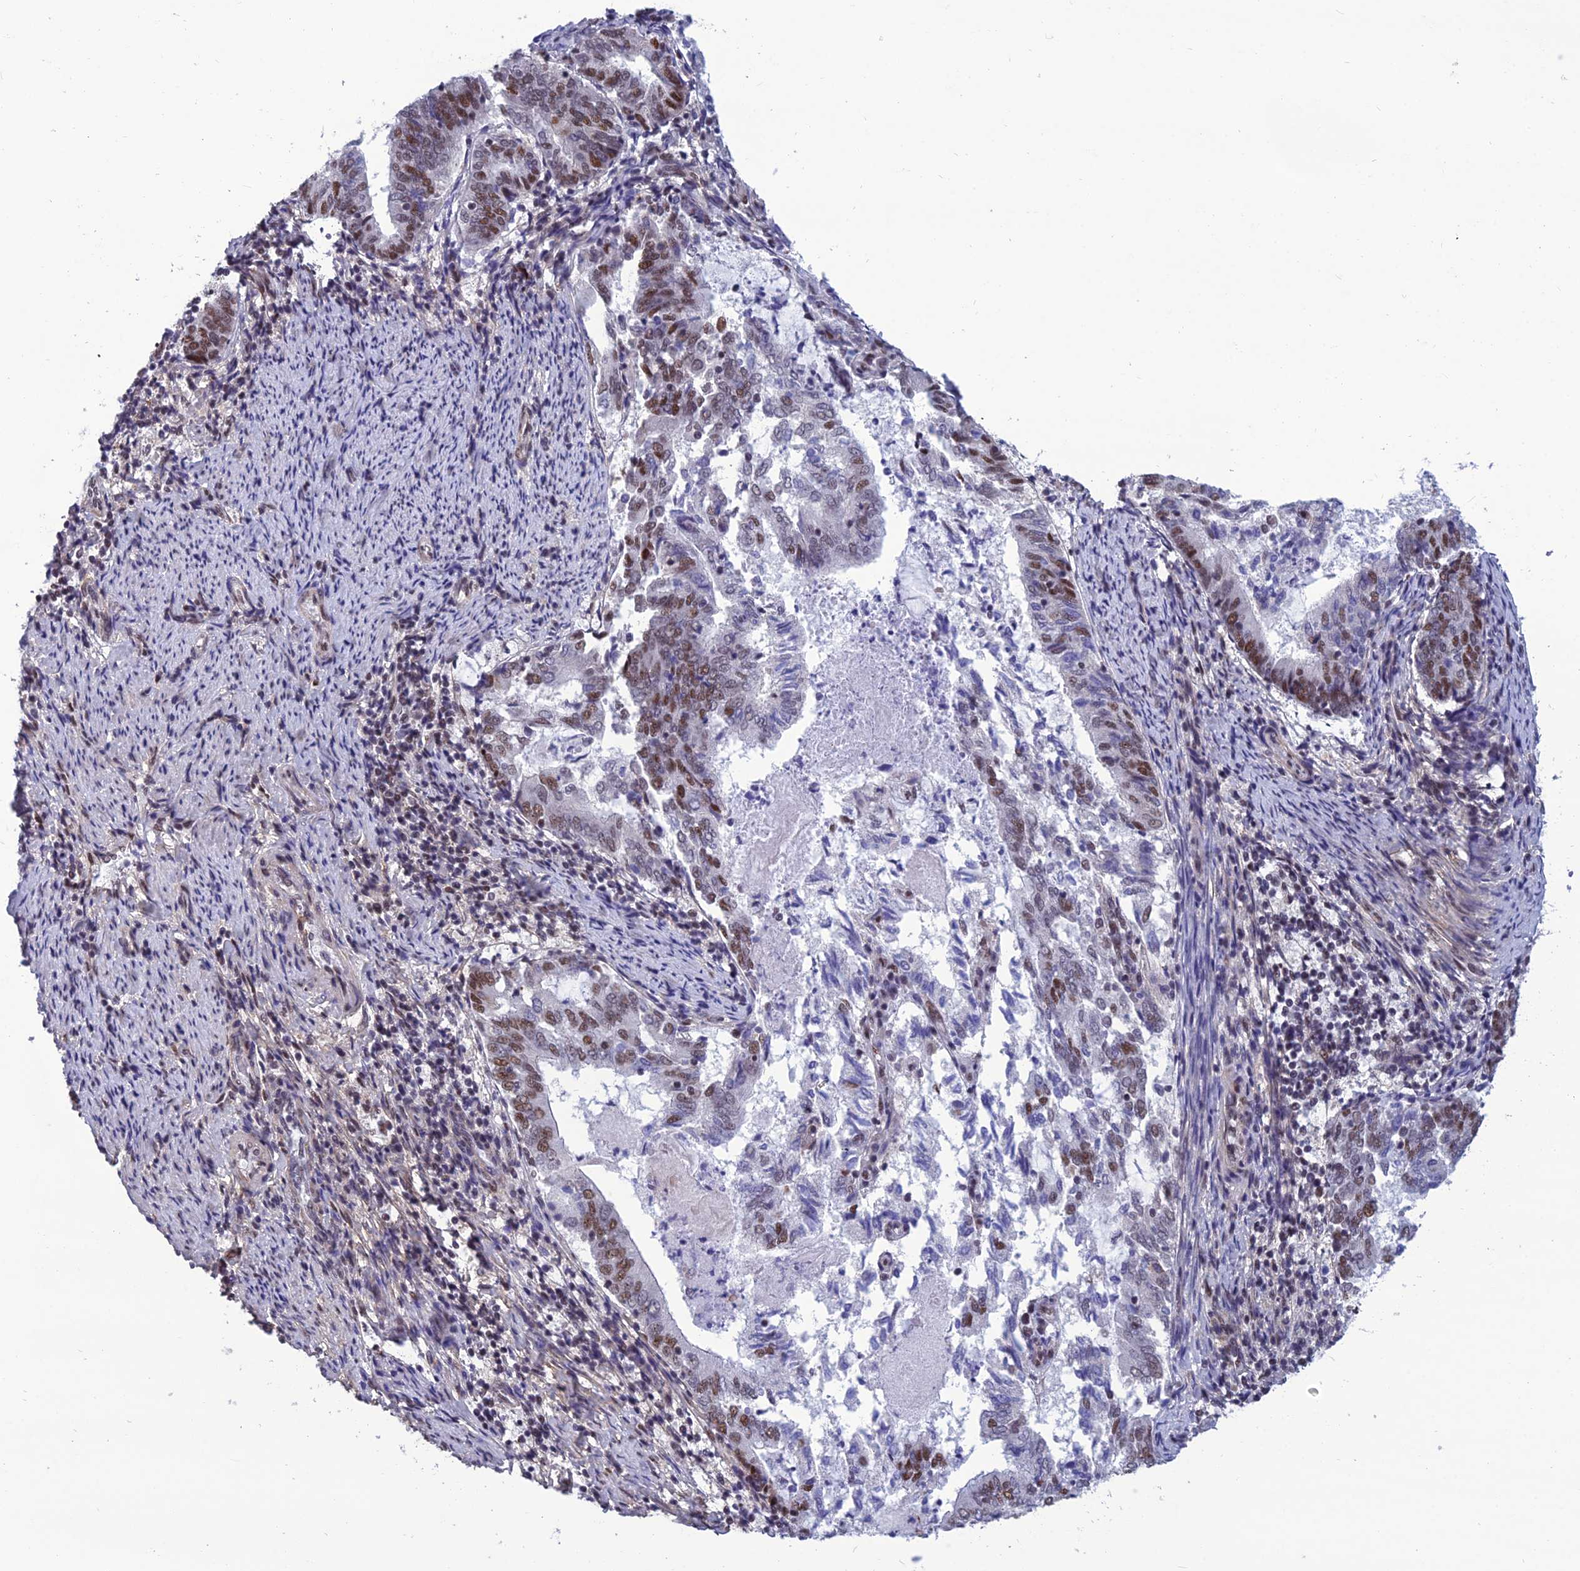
{"staining": {"intensity": "moderate", "quantity": "25%-75%", "location": "nuclear"}, "tissue": "endometrial cancer", "cell_type": "Tumor cells", "image_type": "cancer", "snomed": [{"axis": "morphology", "description": "Adenocarcinoma, NOS"}, {"axis": "topography", "description": "Endometrium"}], "caption": "Moderate nuclear protein staining is seen in about 25%-75% of tumor cells in endometrial adenocarcinoma.", "gene": "RSRC1", "patient": {"sex": "female", "age": 80}}